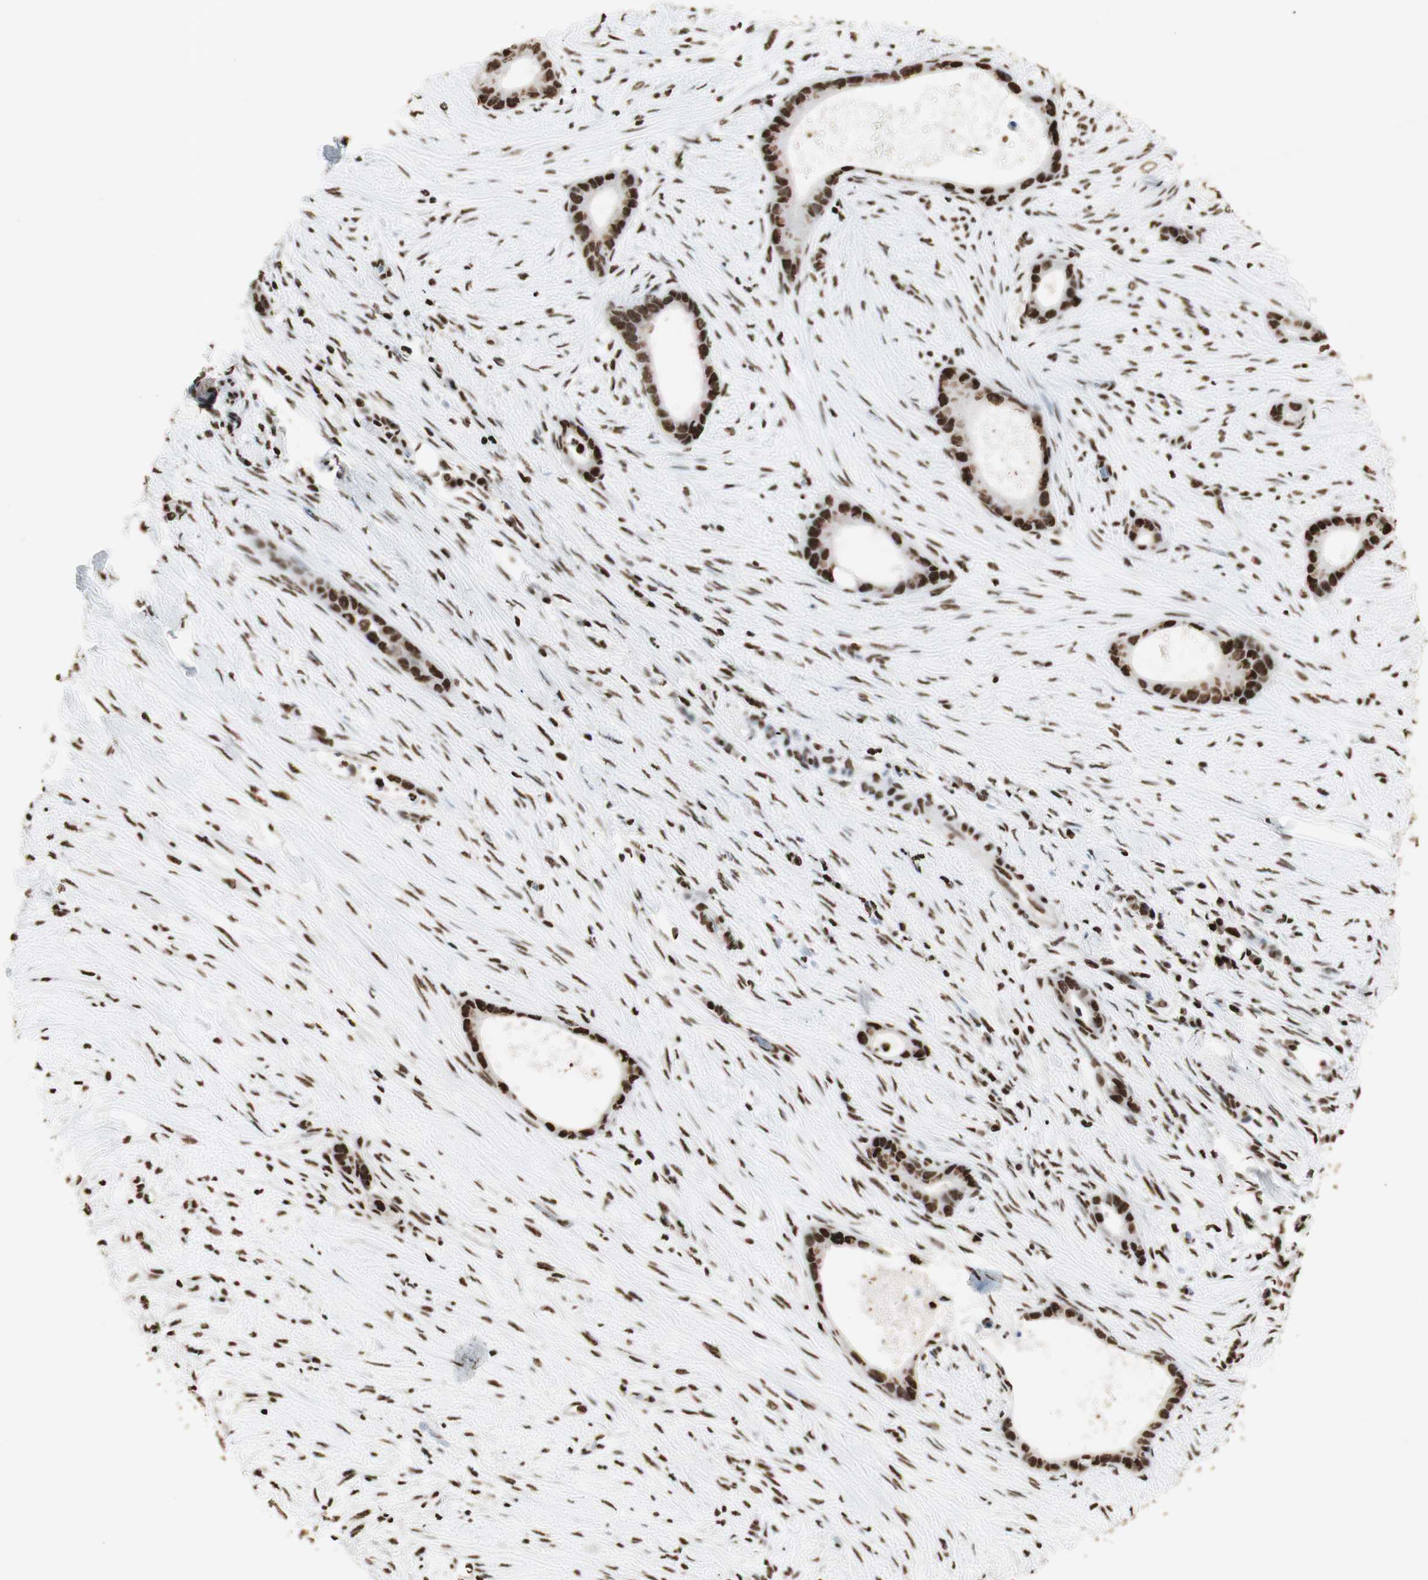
{"staining": {"intensity": "strong", "quantity": ">75%", "location": "nuclear"}, "tissue": "liver cancer", "cell_type": "Tumor cells", "image_type": "cancer", "snomed": [{"axis": "morphology", "description": "Cholangiocarcinoma"}, {"axis": "topography", "description": "Liver"}], "caption": "Strong nuclear positivity for a protein is present in approximately >75% of tumor cells of liver cancer using immunohistochemistry.", "gene": "HNRNPA2B1", "patient": {"sex": "female", "age": 55}}